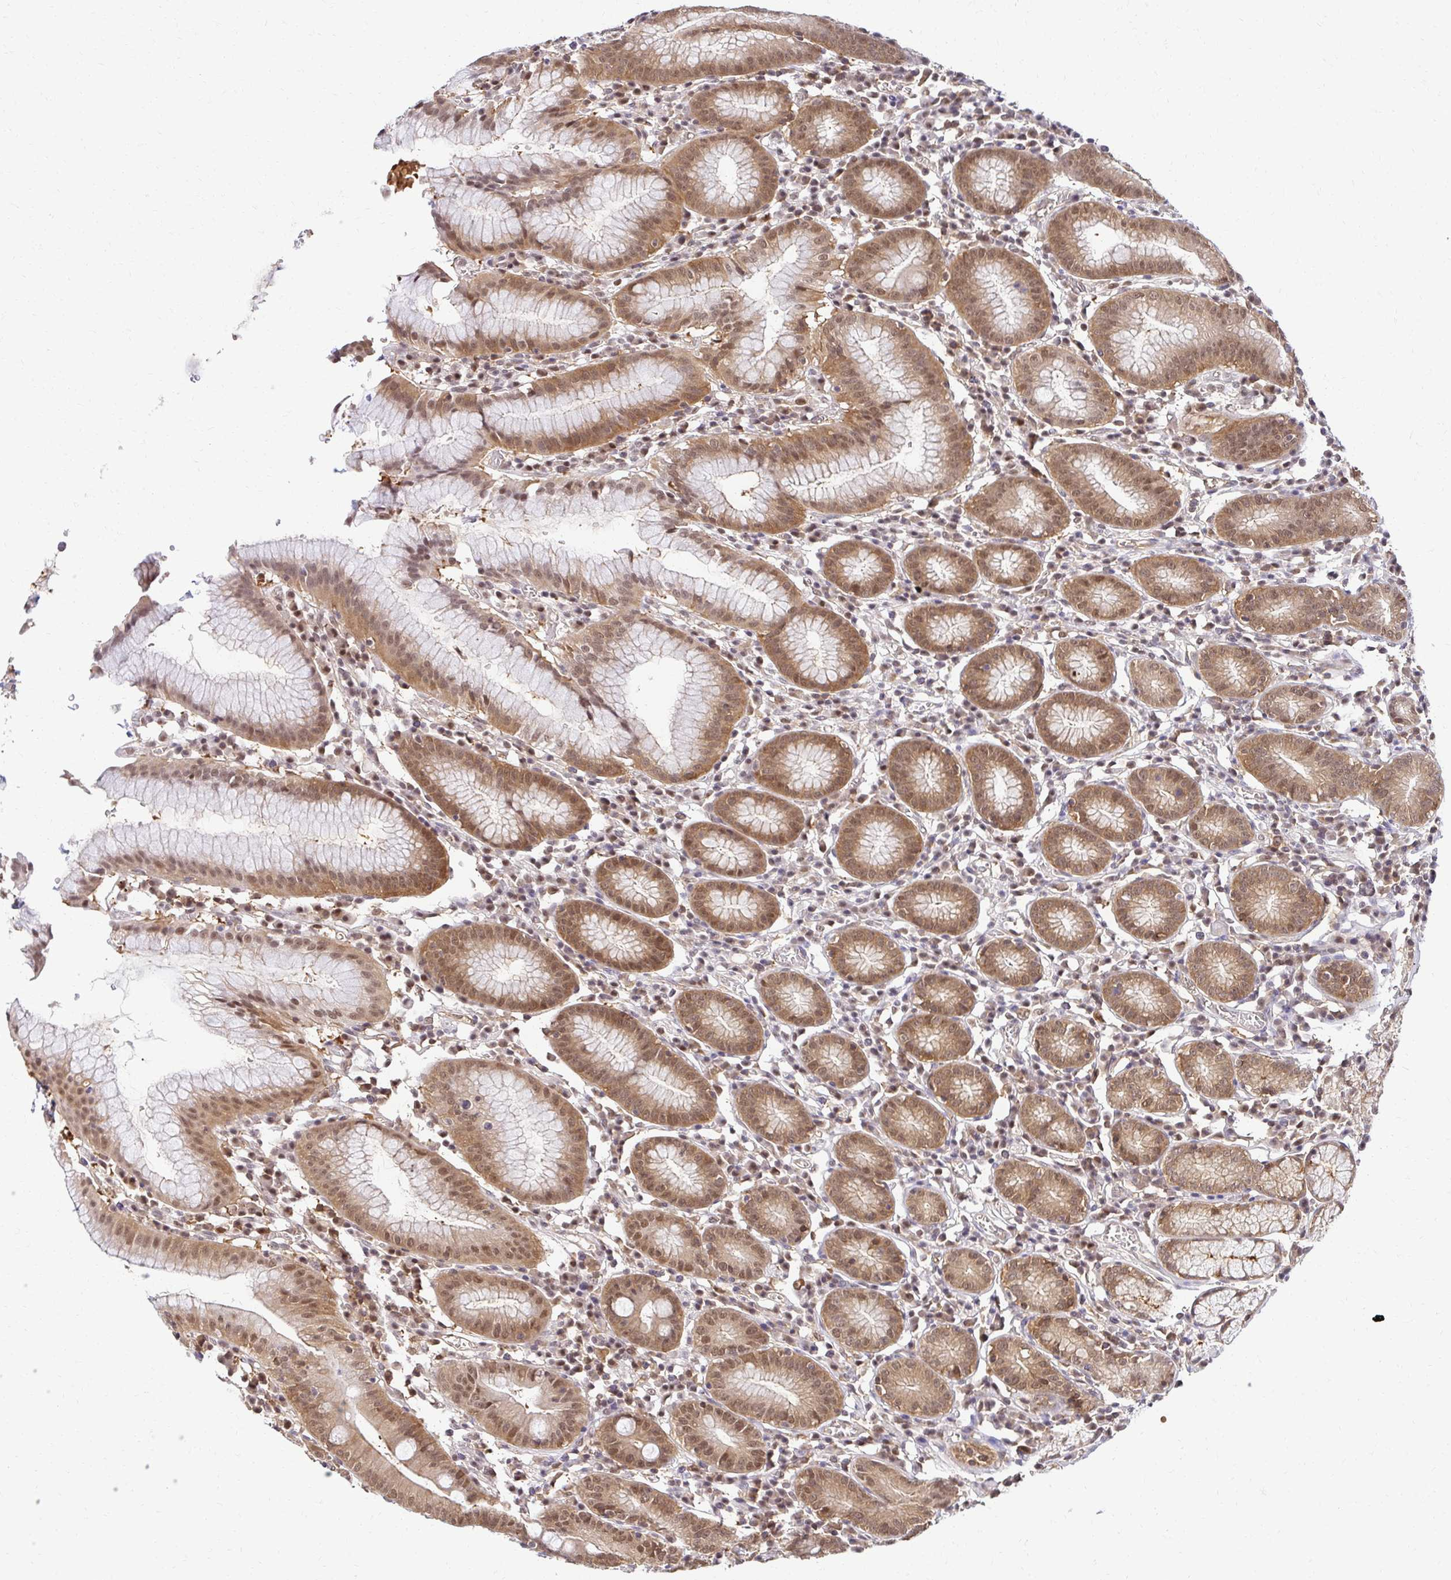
{"staining": {"intensity": "moderate", "quantity": ">75%", "location": "cytoplasmic/membranous,nuclear"}, "tissue": "stomach", "cell_type": "Glandular cells", "image_type": "normal", "snomed": [{"axis": "morphology", "description": "Normal tissue, NOS"}, {"axis": "topography", "description": "Stomach"}], "caption": "Protein staining of benign stomach exhibits moderate cytoplasmic/membranous,nuclear positivity in approximately >75% of glandular cells. (DAB (3,3'-diaminobenzidine) IHC, brown staining for protein, blue staining for nuclei).", "gene": "PSMA4", "patient": {"sex": "male", "age": 55}}